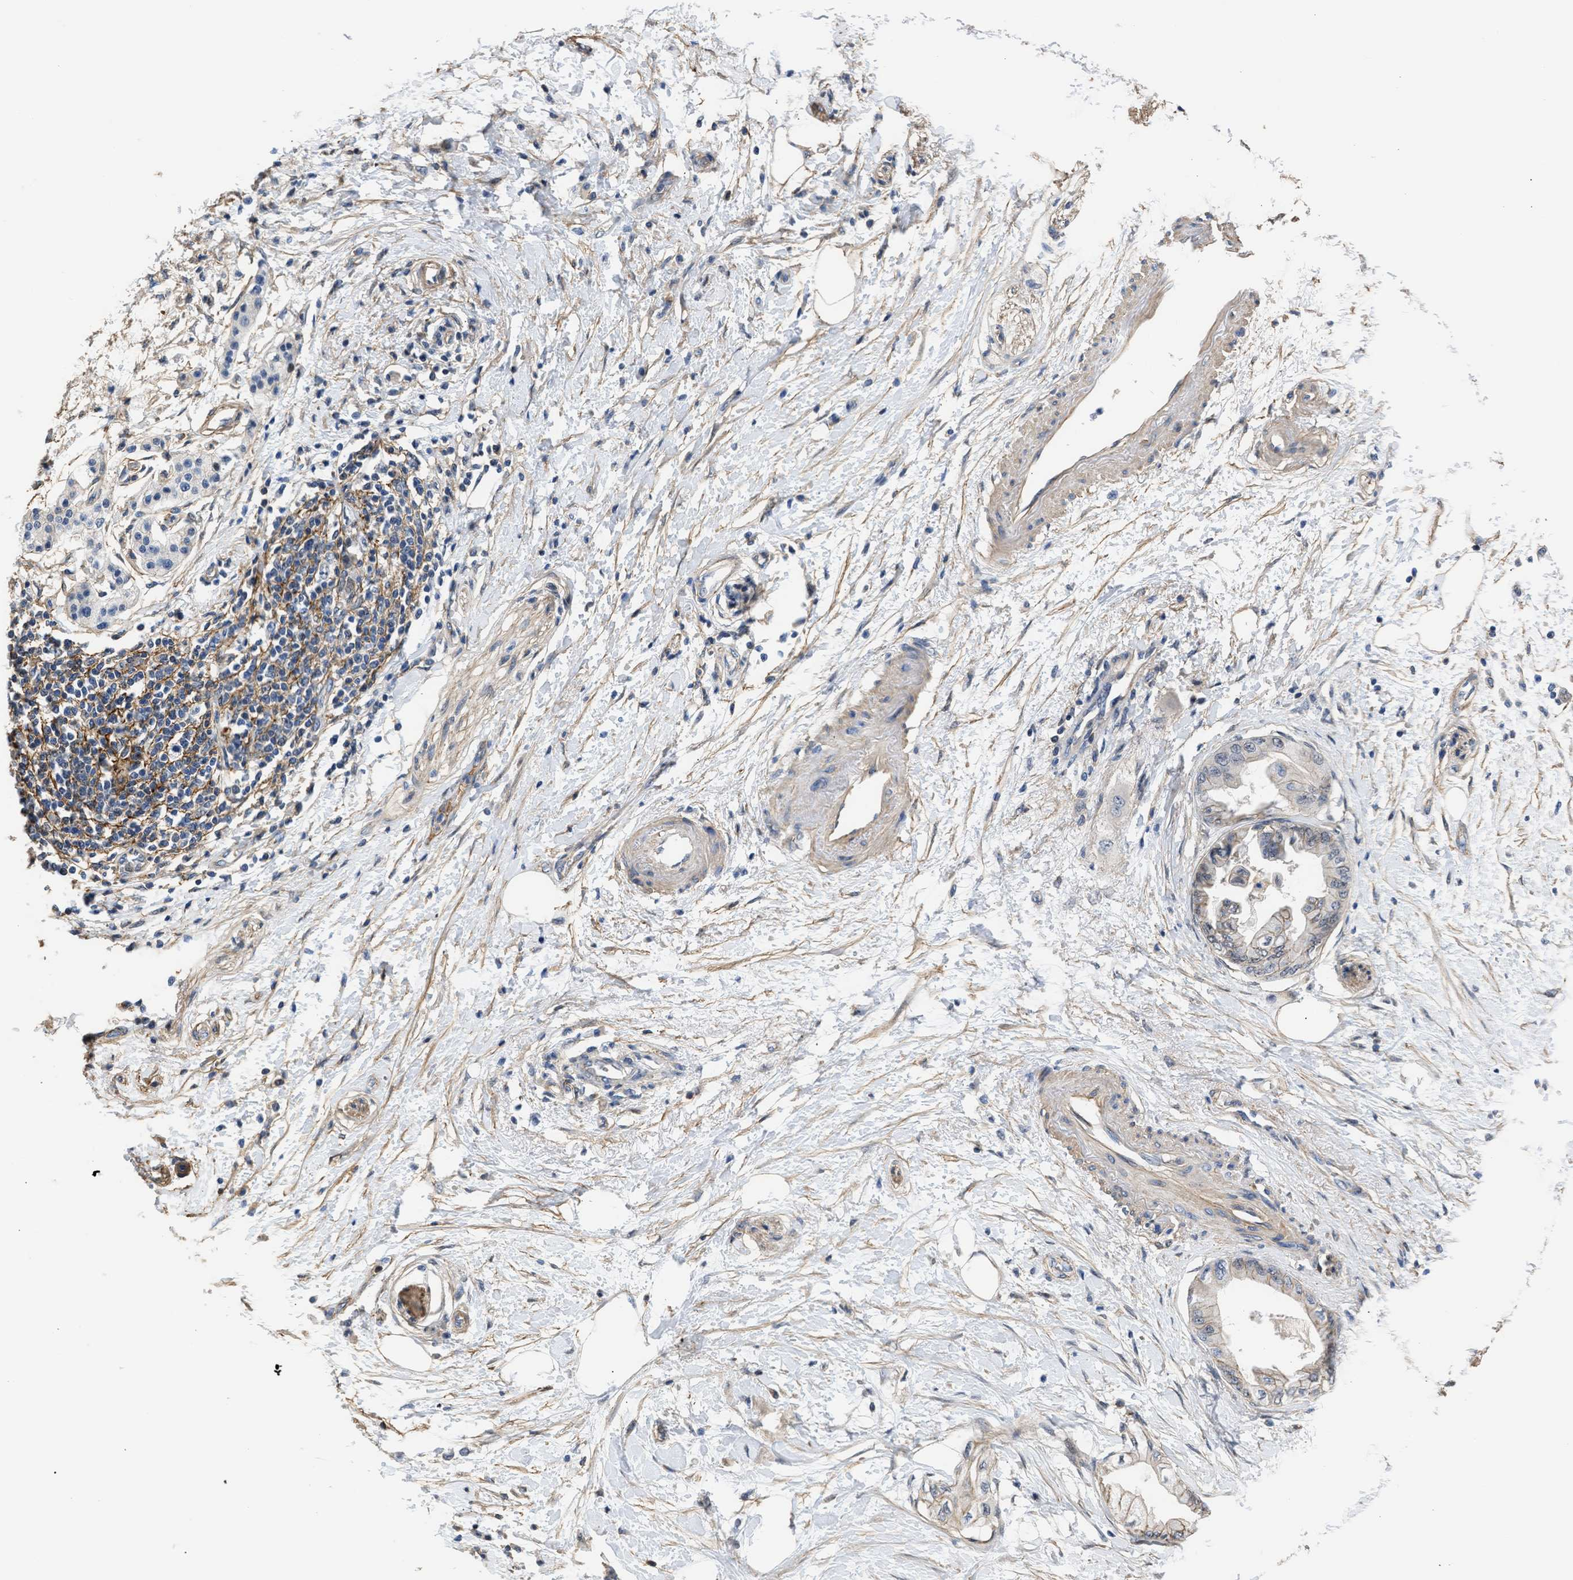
{"staining": {"intensity": "weak", "quantity": ">75%", "location": "cytoplasmic/membranous"}, "tissue": "pancreatic cancer", "cell_type": "Tumor cells", "image_type": "cancer", "snomed": [{"axis": "morphology", "description": "Normal tissue, NOS"}, {"axis": "morphology", "description": "Adenocarcinoma, NOS"}, {"axis": "topography", "description": "Pancreas"}, {"axis": "topography", "description": "Duodenum"}], "caption": "Approximately >75% of tumor cells in human pancreatic cancer (adenocarcinoma) exhibit weak cytoplasmic/membranous protein expression as visualized by brown immunohistochemical staining.", "gene": "MAS1L", "patient": {"sex": "female", "age": 60}}